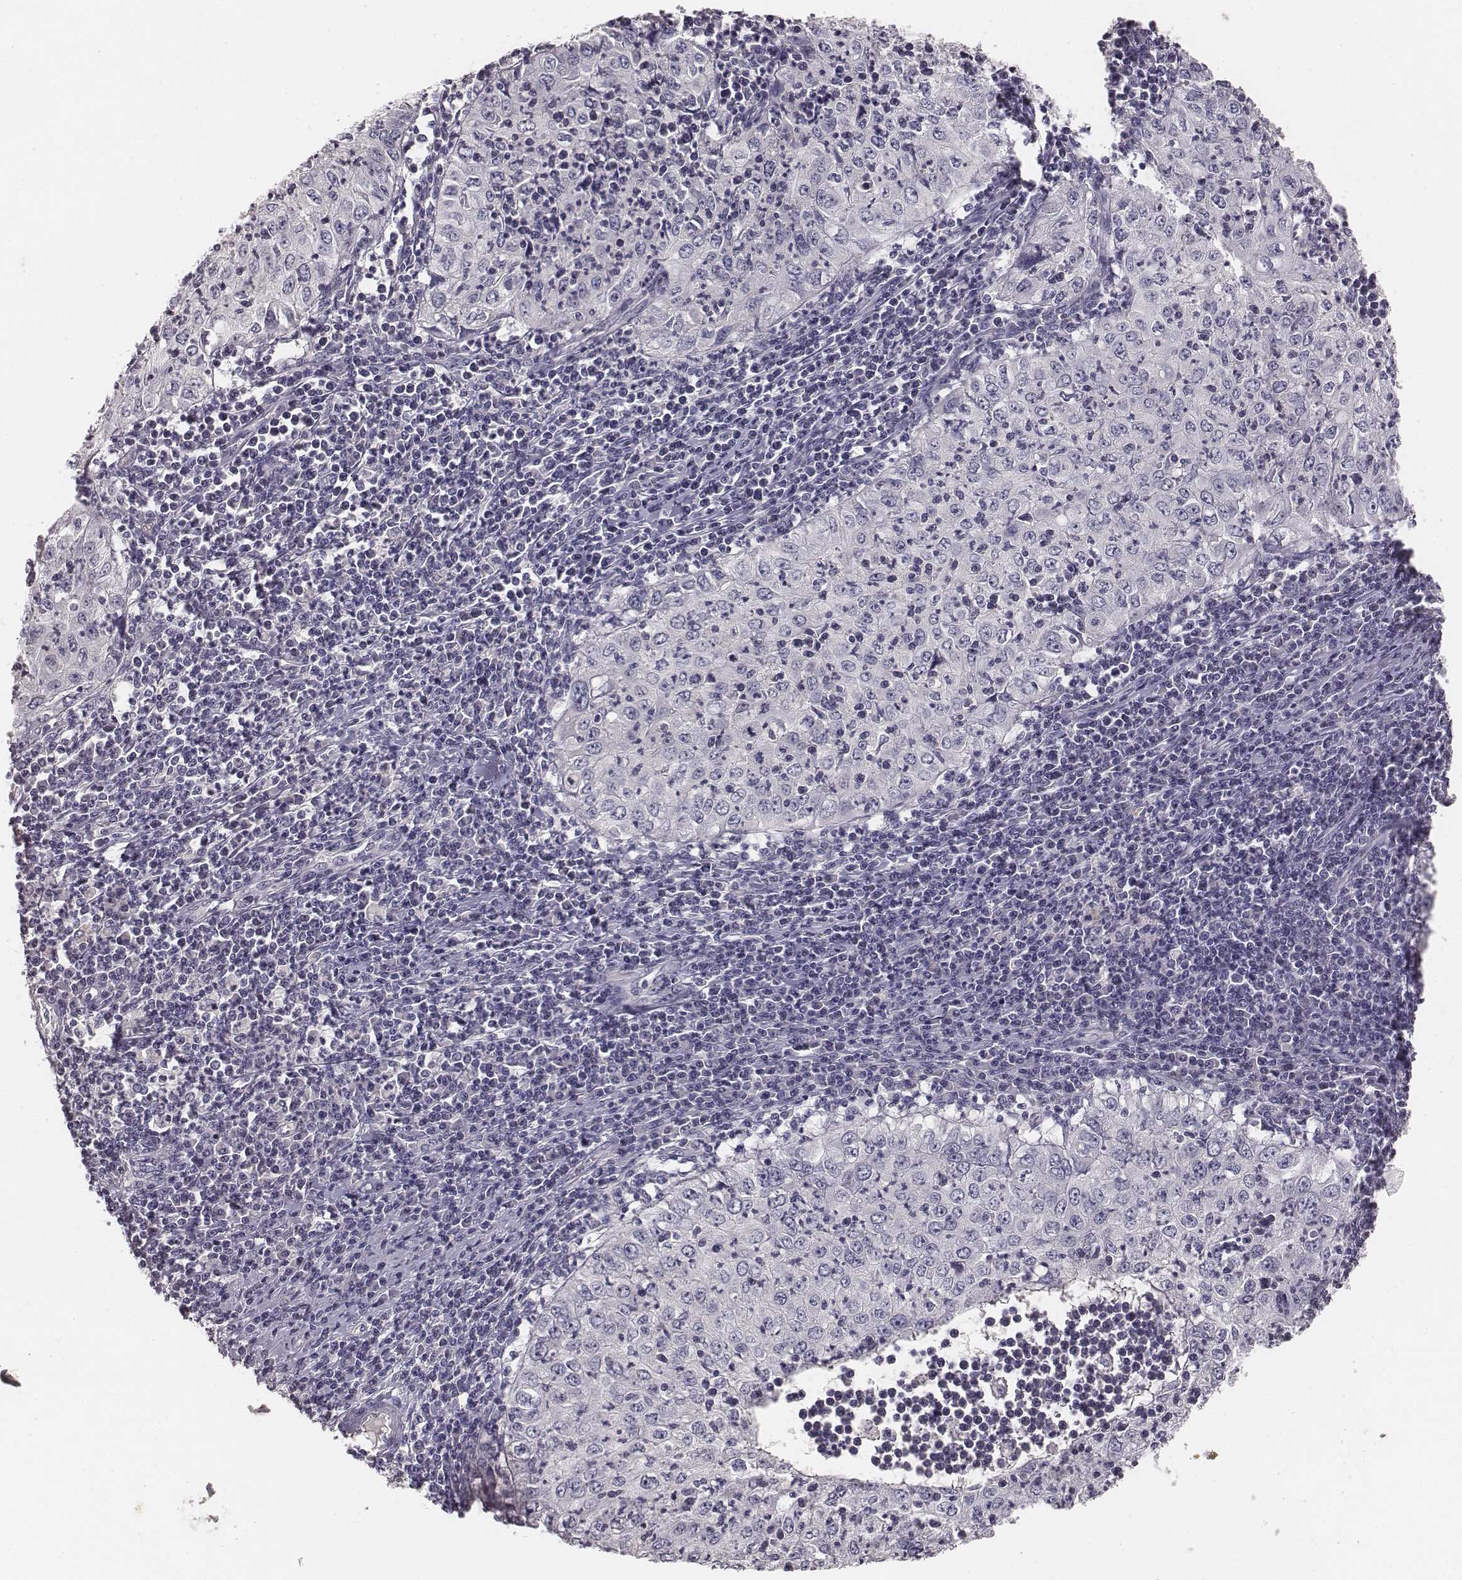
{"staining": {"intensity": "negative", "quantity": "none", "location": "none"}, "tissue": "cervical cancer", "cell_type": "Tumor cells", "image_type": "cancer", "snomed": [{"axis": "morphology", "description": "Squamous cell carcinoma, NOS"}, {"axis": "topography", "description": "Cervix"}], "caption": "This is an immunohistochemistry histopathology image of cervical cancer (squamous cell carcinoma). There is no positivity in tumor cells.", "gene": "MYH6", "patient": {"sex": "female", "age": 24}}